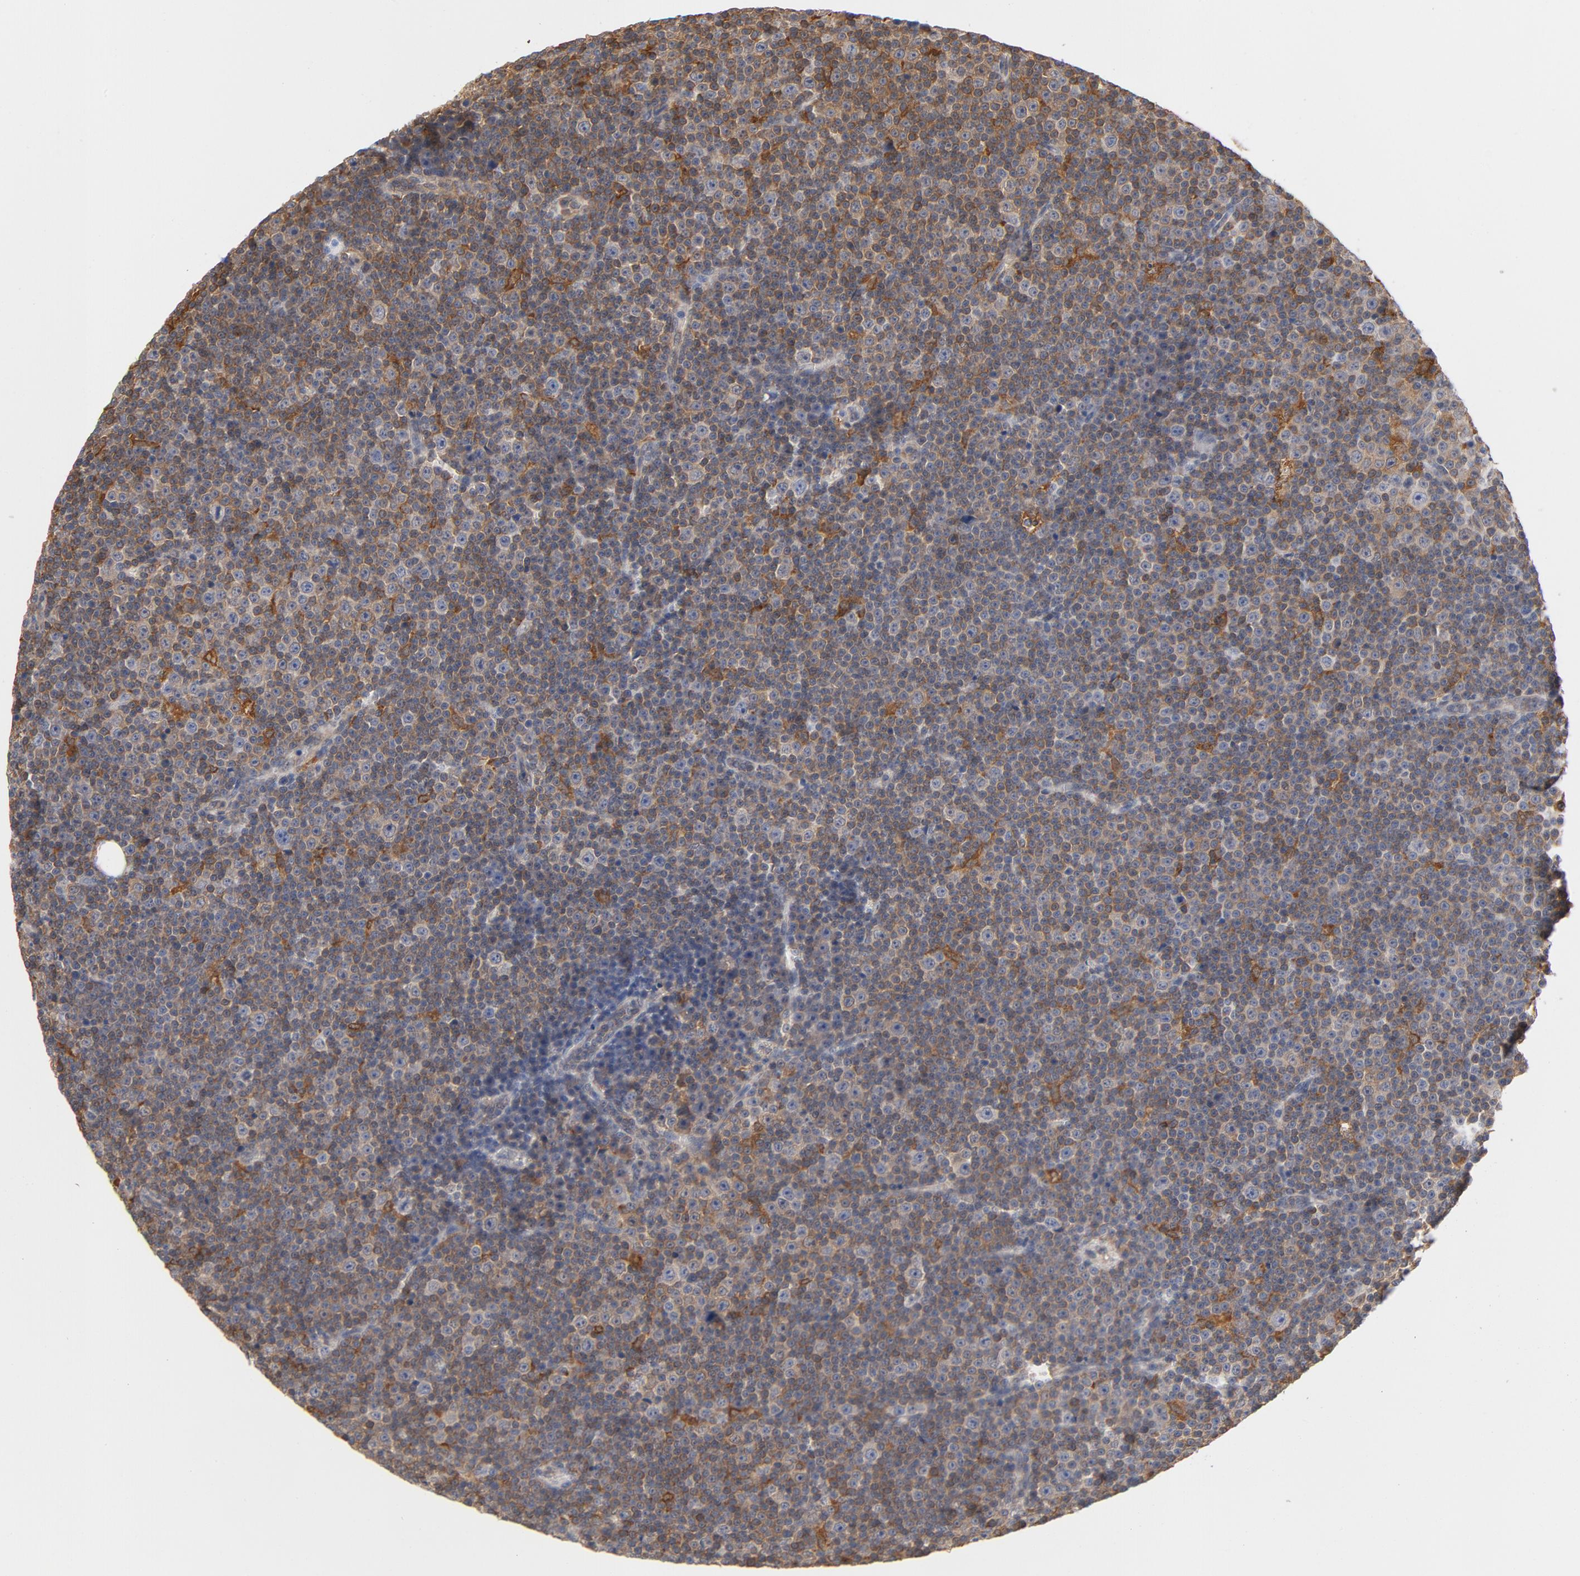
{"staining": {"intensity": "moderate", "quantity": "<25%", "location": "cytoplasmic/membranous"}, "tissue": "lymphoma", "cell_type": "Tumor cells", "image_type": "cancer", "snomed": [{"axis": "morphology", "description": "Malignant lymphoma, non-Hodgkin's type, Low grade"}, {"axis": "topography", "description": "Lymph node"}], "caption": "A brown stain shows moderate cytoplasmic/membranous positivity of a protein in lymphoma tumor cells. The staining is performed using DAB (3,3'-diaminobenzidine) brown chromogen to label protein expression. The nuclei are counter-stained blue using hematoxylin.", "gene": "ASMTL", "patient": {"sex": "female", "age": 67}}